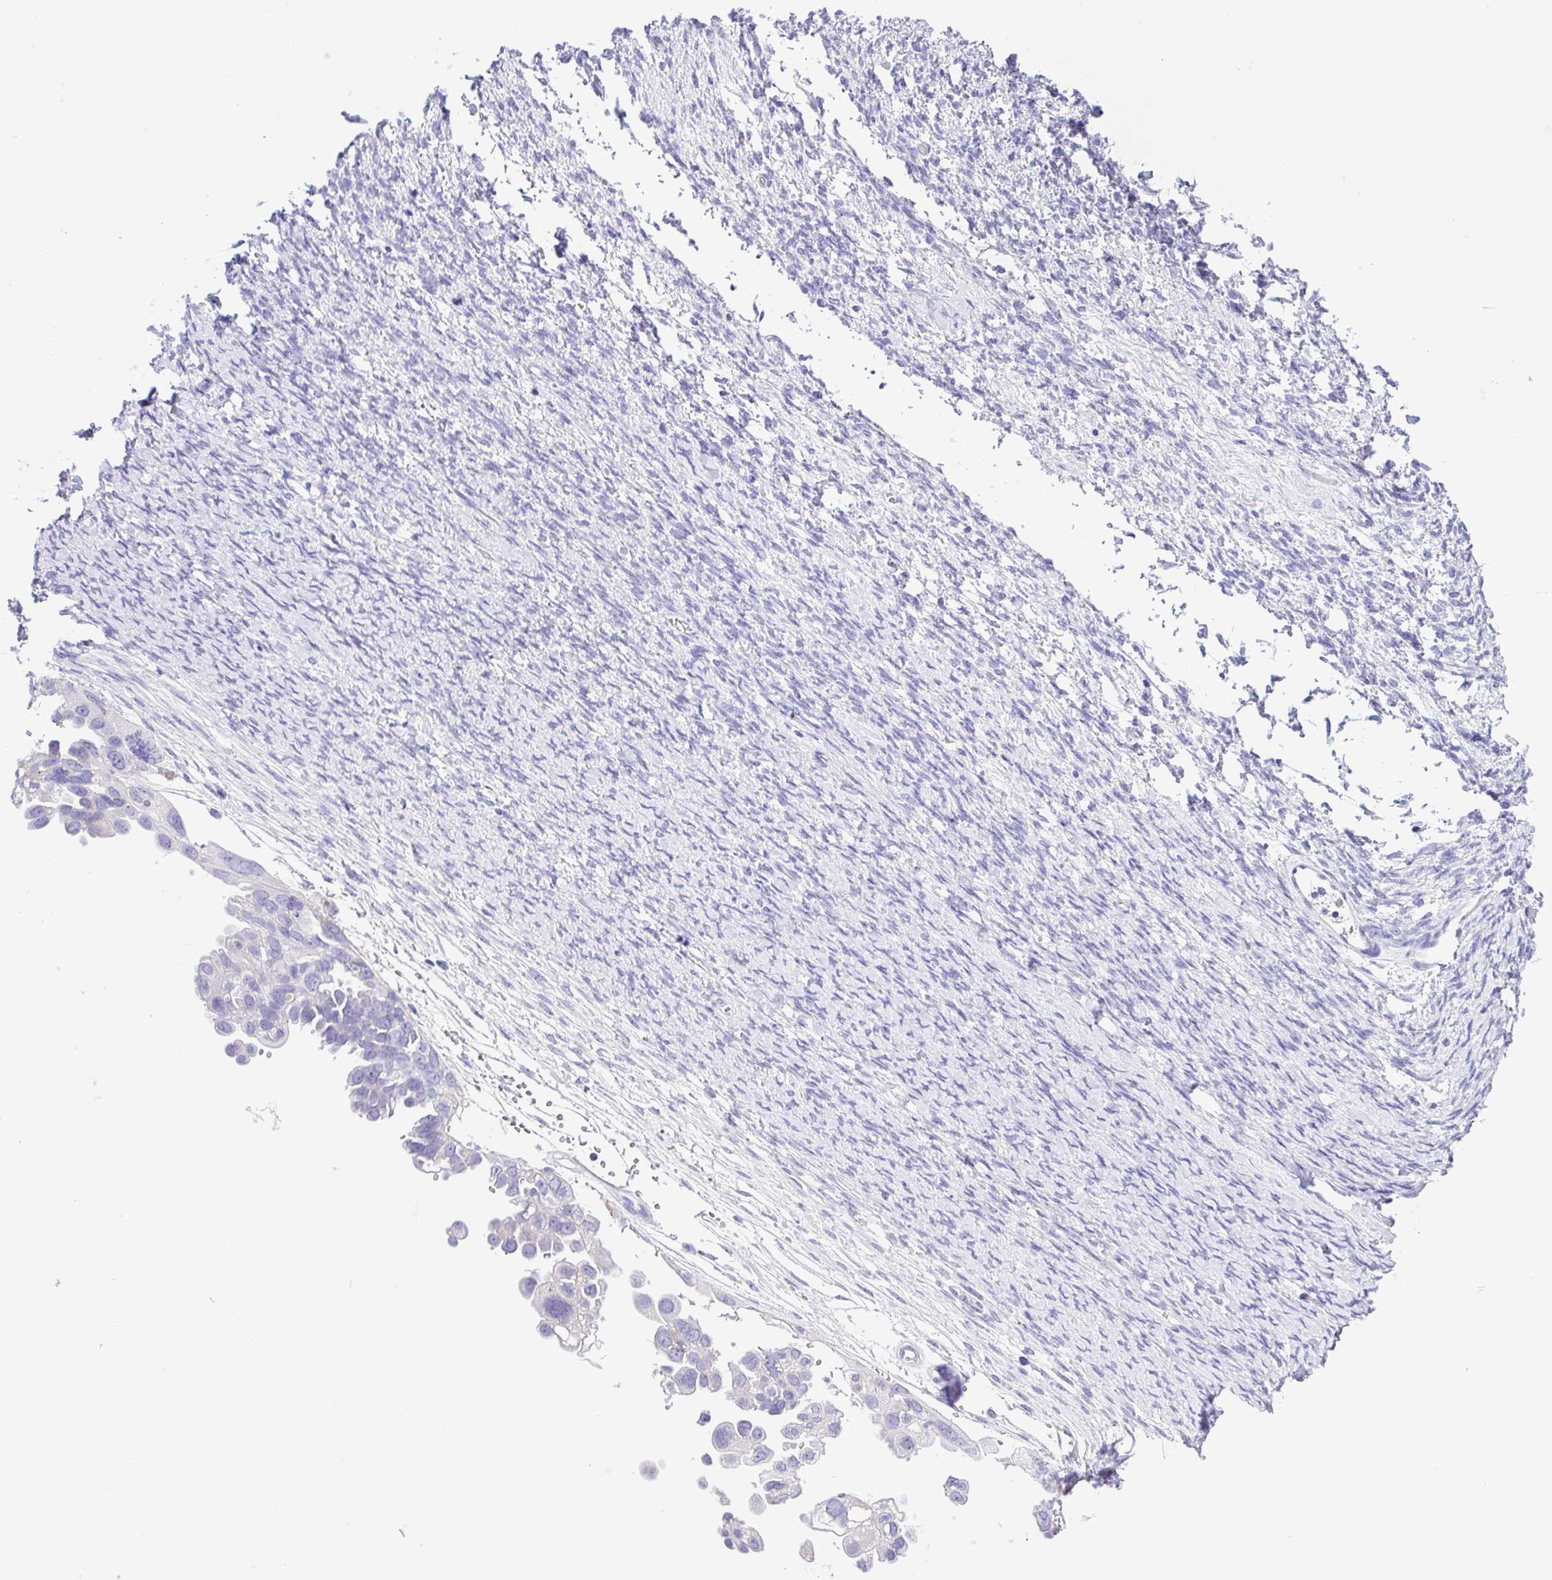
{"staining": {"intensity": "negative", "quantity": "none", "location": "none"}, "tissue": "ovarian cancer", "cell_type": "Tumor cells", "image_type": "cancer", "snomed": [{"axis": "morphology", "description": "Cystadenocarcinoma, serous, NOS"}, {"axis": "topography", "description": "Ovary"}], "caption": "IHC micrograph of neoplastic tissue: ovarian cancer stained with DAB shows no significant protein expression in tumor cells.", "gene": "CD72", "patient": {"sex": "female", "age": 53}}